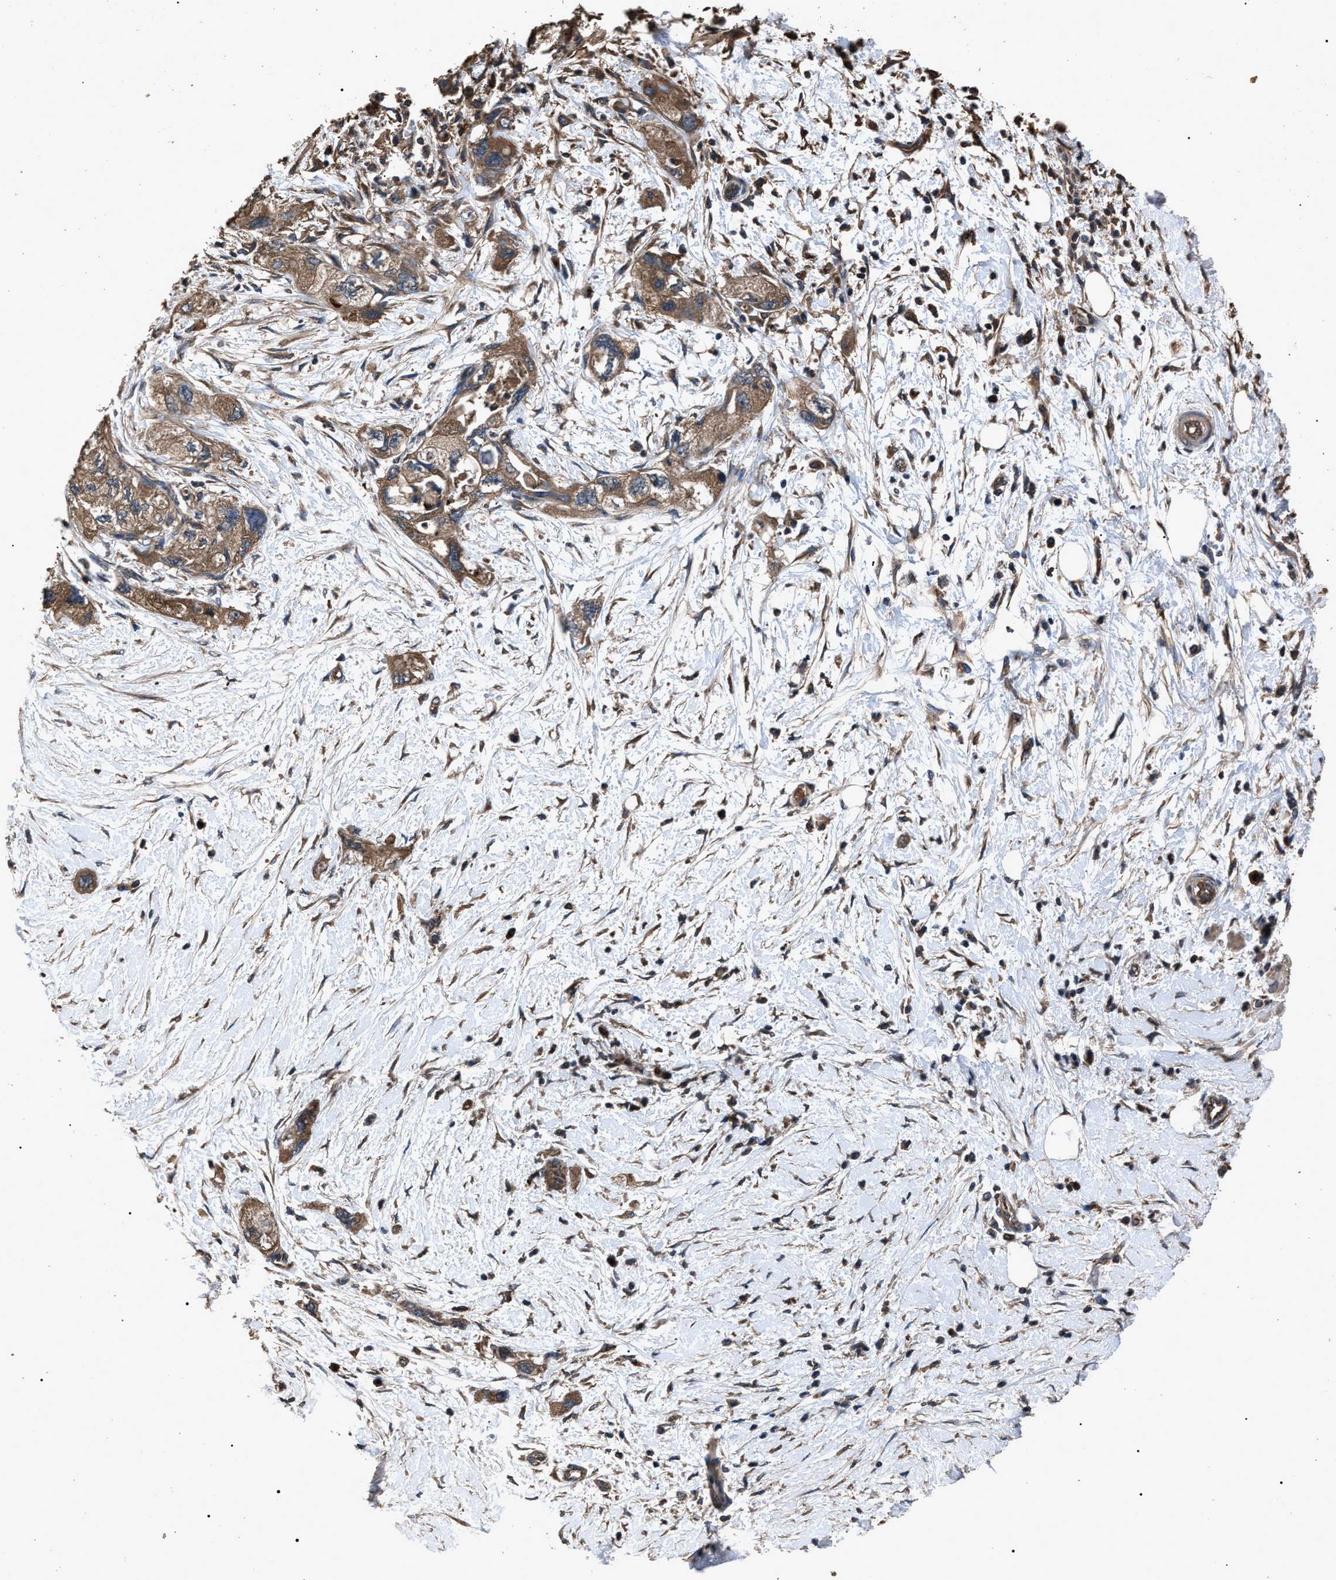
{"staining": {"intensity": "moderate", "quantity": ">75%", "location": "cytoplasmic/membranous"}, "tissue": "pancreatic cancer", "cell_type": "Tumor cells", "image_type": "cancer", "snomed": [{"axis": "morphology", "description": "Adenocarcinoma, NOS"}, {"axis": "topography", "description": "Pancreas"}], "caption": "A medium amount of moderate cytoplasmic/membranous expression is identified in about >75% of tumor cells in pancreatic adenocarcinoma tissue.", "gene": "RNF216", "patient": {"sex": "female", "age": 73}}